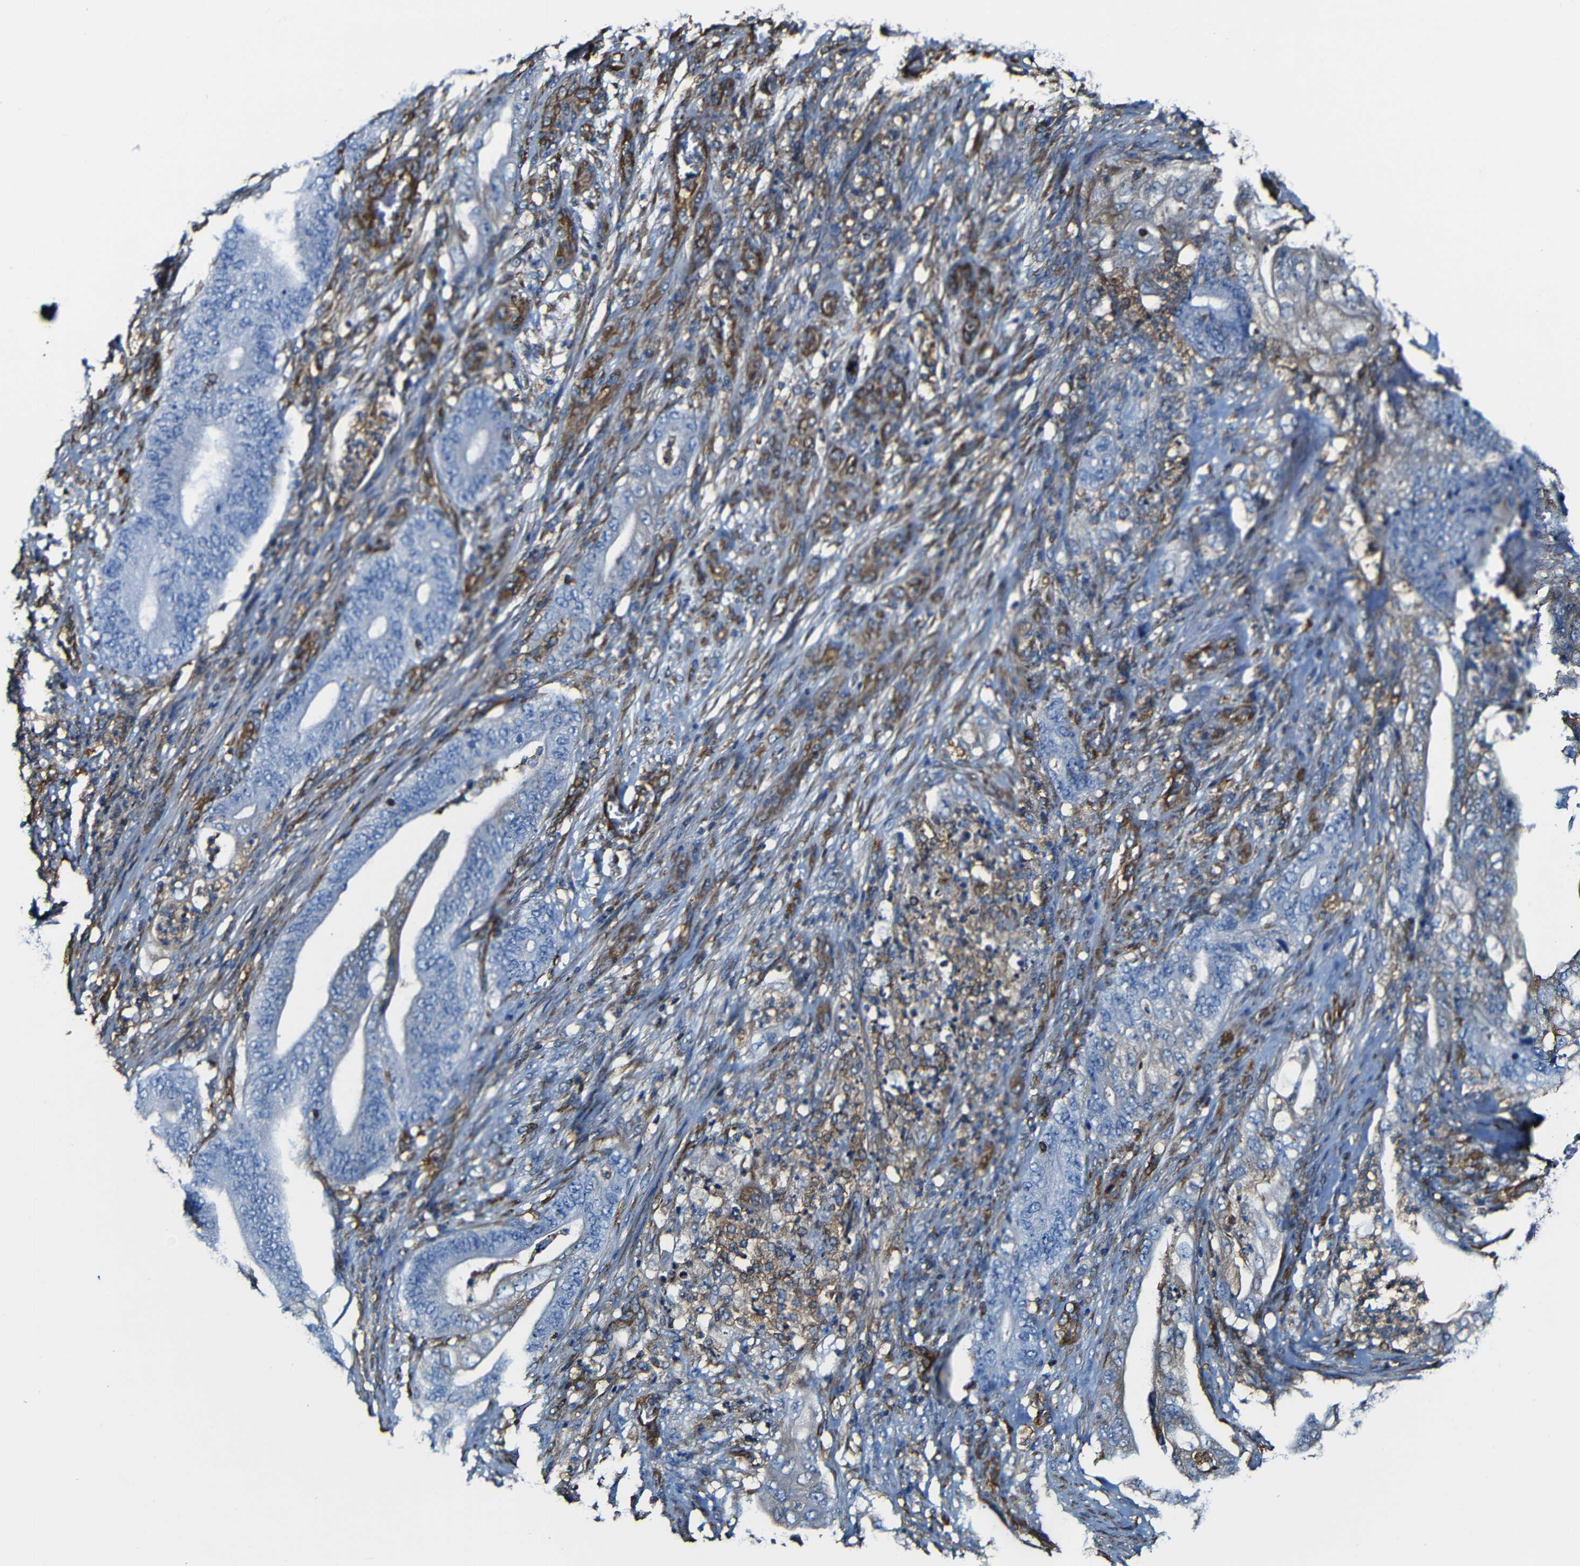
{"staining": {"intensity": "negative", "quantity": "none", "location": "none"}, "tissue": "stomach cancer", "cell_type": "Tumor cells", "image_type": "cancer", "snomed": [{"axis": "morphology", "description": "Adenocarcinoma, NOS"}, {"axis": "topography", "description": "Stomach"}], "caption": "Immunohistochemistry (IHC) photomicrograph of neoplastic tissue: stomach adenocarcinoma stained with DAB displays no significant protein staining in tumor cells.", "gene": "MSN", "patient": {"sex": "female", "age": 73}}